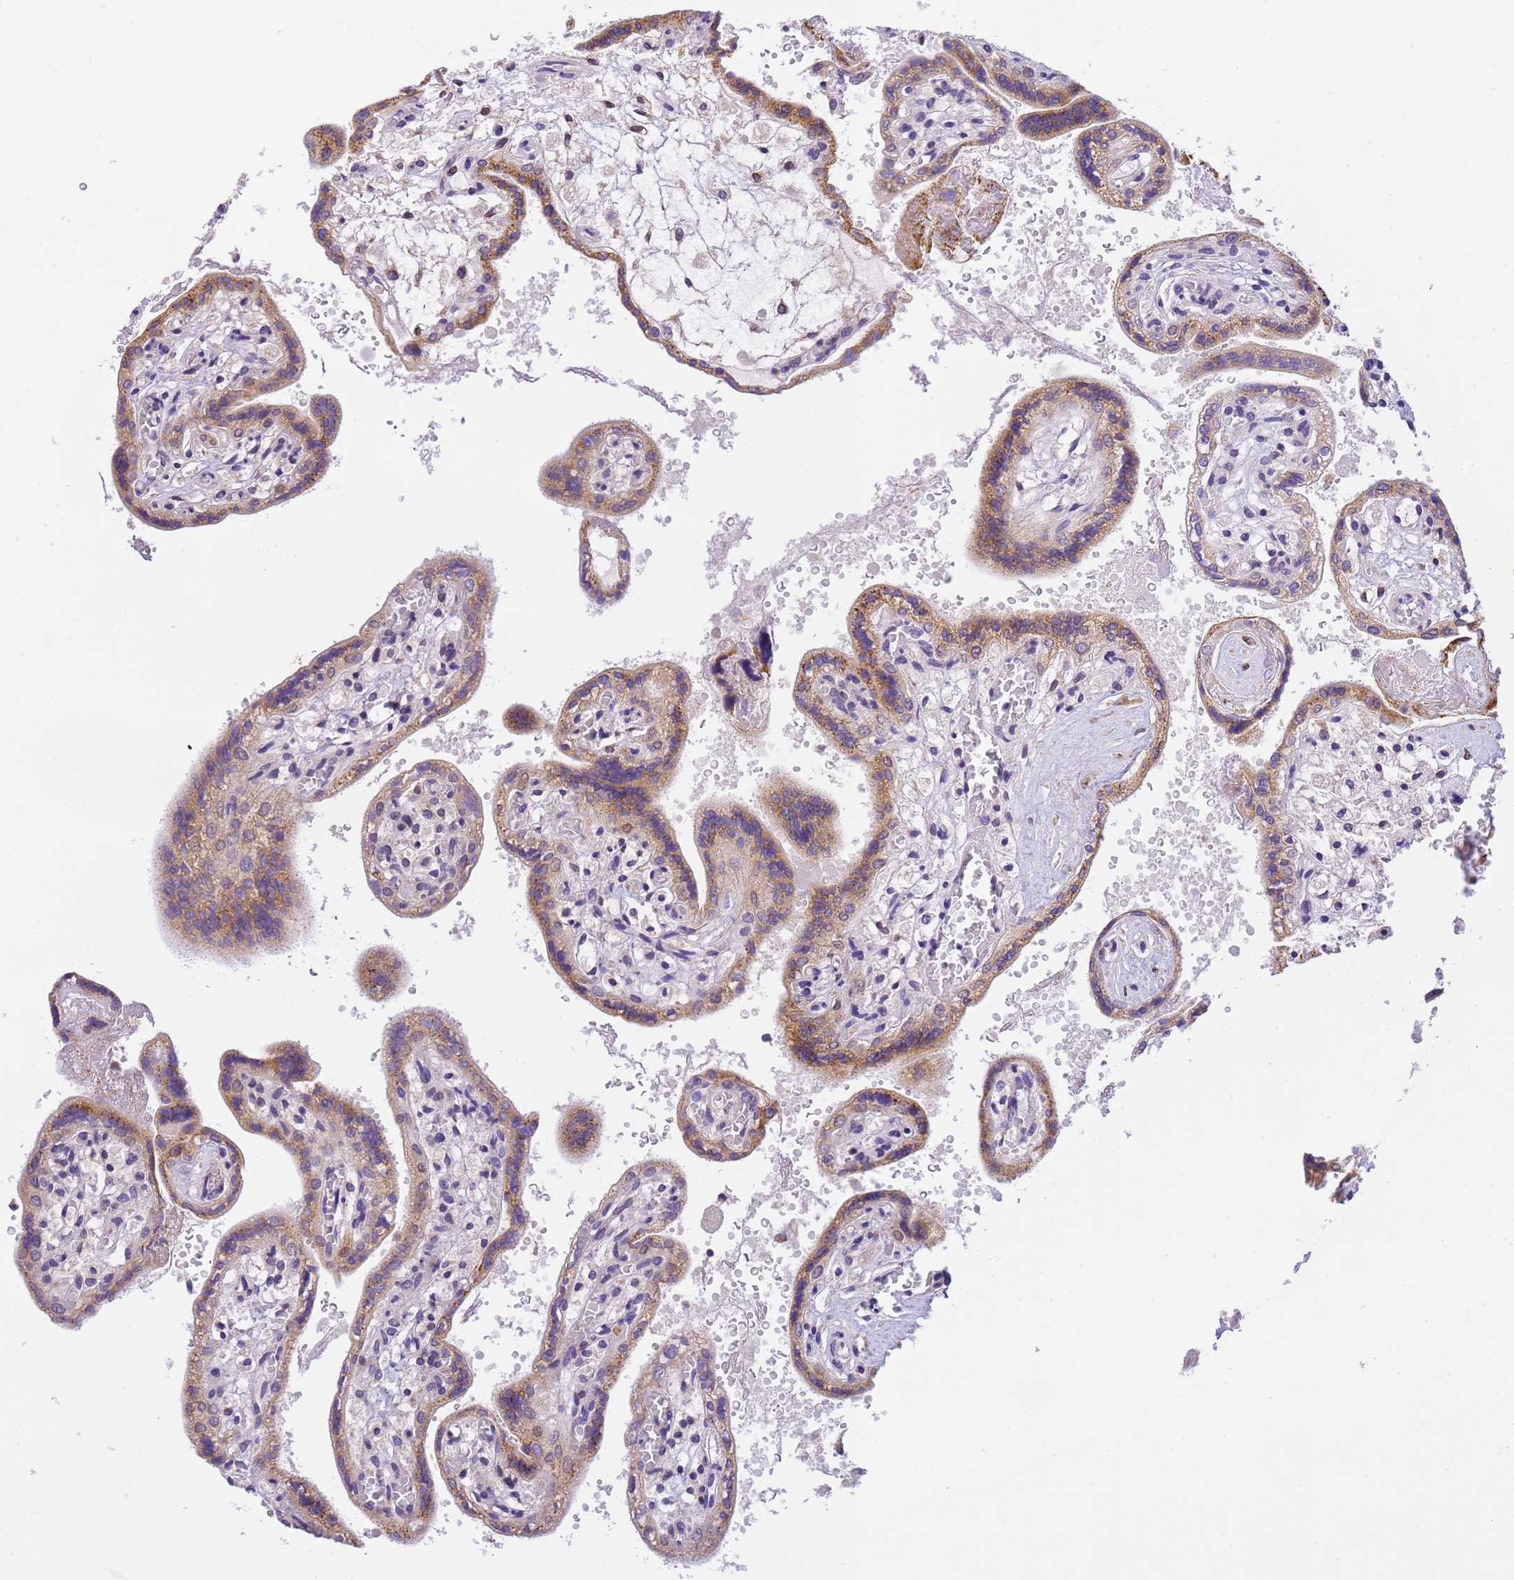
{"staining": {"intensity": "strong", "quantity": ">75%", "location": "cytoplasmic/membranous"}, "tissue": "placenta", "cell_type": "Decidual cells", "image_type": "normal", "snomed": [{"axis": "morphology", "description": "Normal tissue, NOS"}, {"axis": "topography", "description": "Placenta"}], "caption": "Immunohistochemistry (IHC) (DAB (3,3'-diaminobenzidine)) staining of benign placenta demonstrates strong cytoplasmic/membranous protein staining in about >75% of decidual cells. The staining was performed using DAB to visualize the protein expression in brown, while the nuclei were stained in blue with hematoxylin (Magnification: 20x).", "gene": "RHBDD3", "patient": {"sex": "female", "age": 37}}